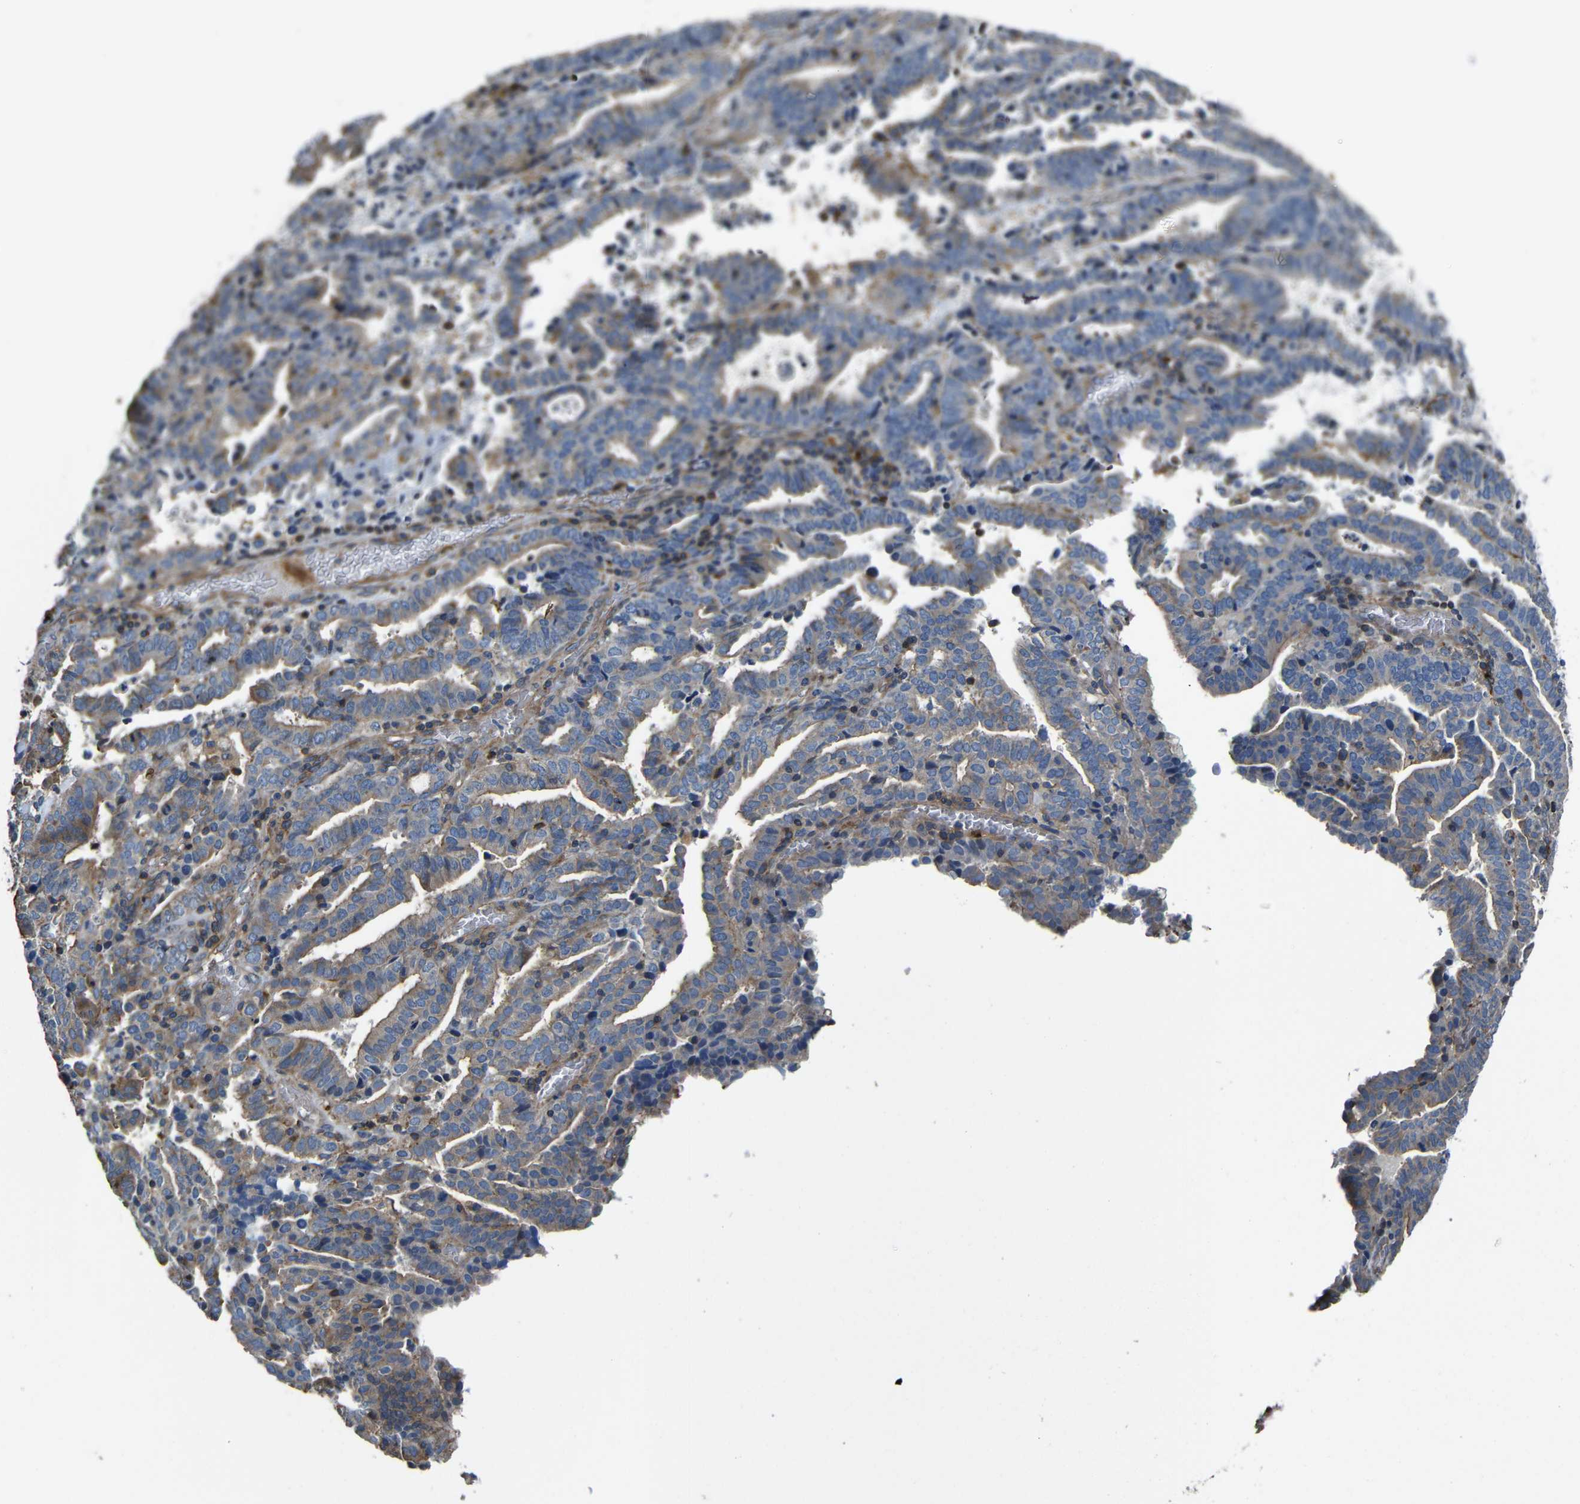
{"staining": {"intensity": "moderate", "quantity": ">75%", "location": "cytoplasmic/membranous"}, "tissue": "endometrial cancer", "cell_type": "Tumor cells", "image_type": "cancer", "snomed": [{"axis": "morphology", "description": "Adenocarcinoma, NOS"}, {"axis": "topography", "description": "Uterus"}], "caption": "An IHC image of neoplastic tissue is shown. Protein staining in brown labels moderate cytoplasmic/membranous positivity in adenocarcinoma (endometrial) within tumor cells.", "gene": "GDI1", "patient": {"sex": "female", "age": 83}}